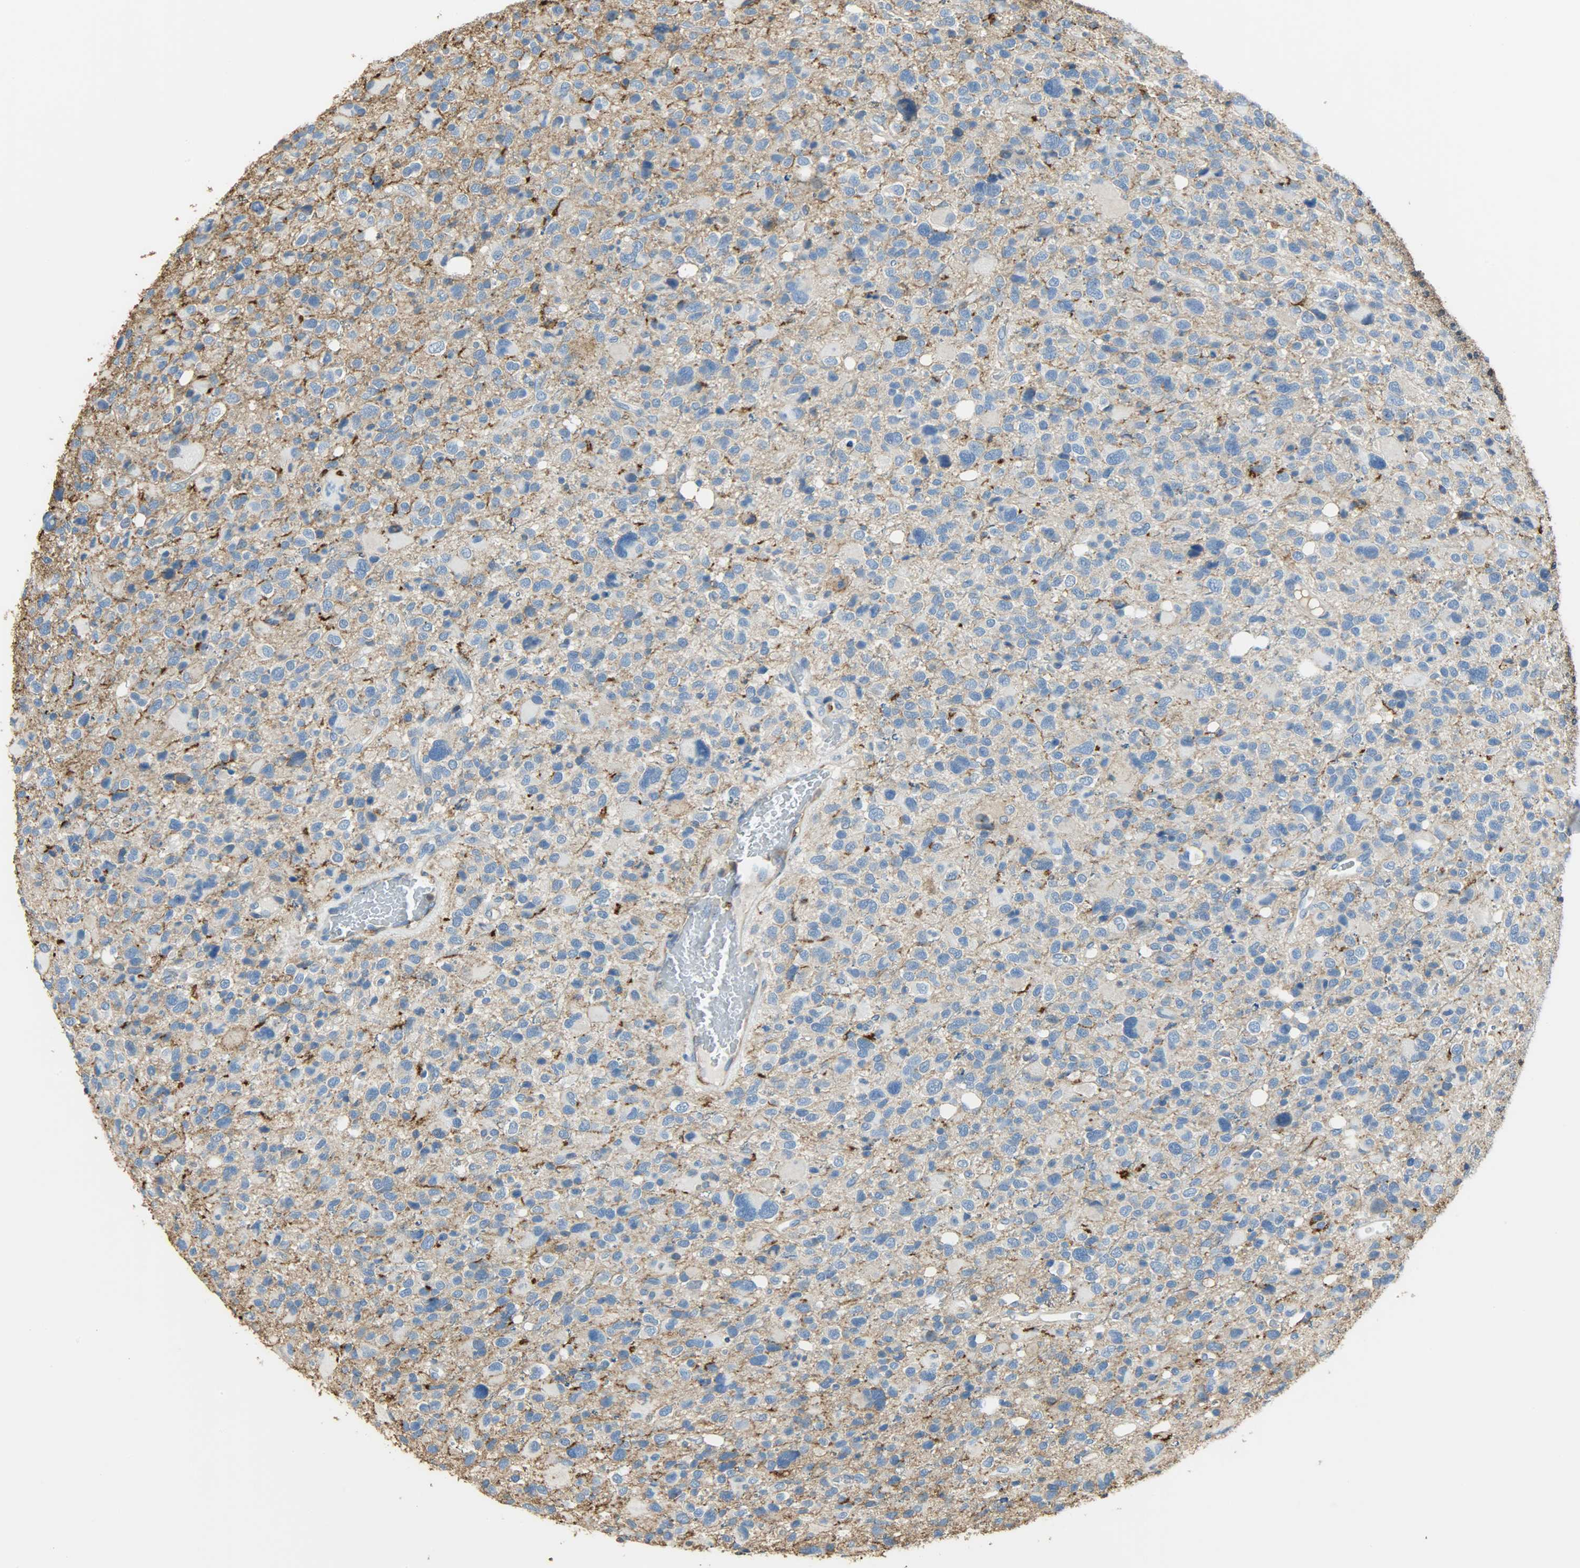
{"staining": {"intensity": "negative", "quantity": "none", "location": "none"}, "tissue": "glioma", "cell_type": "Tumor cells", "image_type": "cancer", "snomed": [{"axis": "morphology", "description": "Glioma, malignant, High grade"}, {"axis": "topography", "description": "Brain"}], "caption": "This image is of high-grade glioma (malignant) stained with IHC to label a protein in brown with the nuclei are counter-stained blue. There is no positivity in tumor cells.", "gene": "ANXA6", "patient": {"sex": "male", "age": 48}}